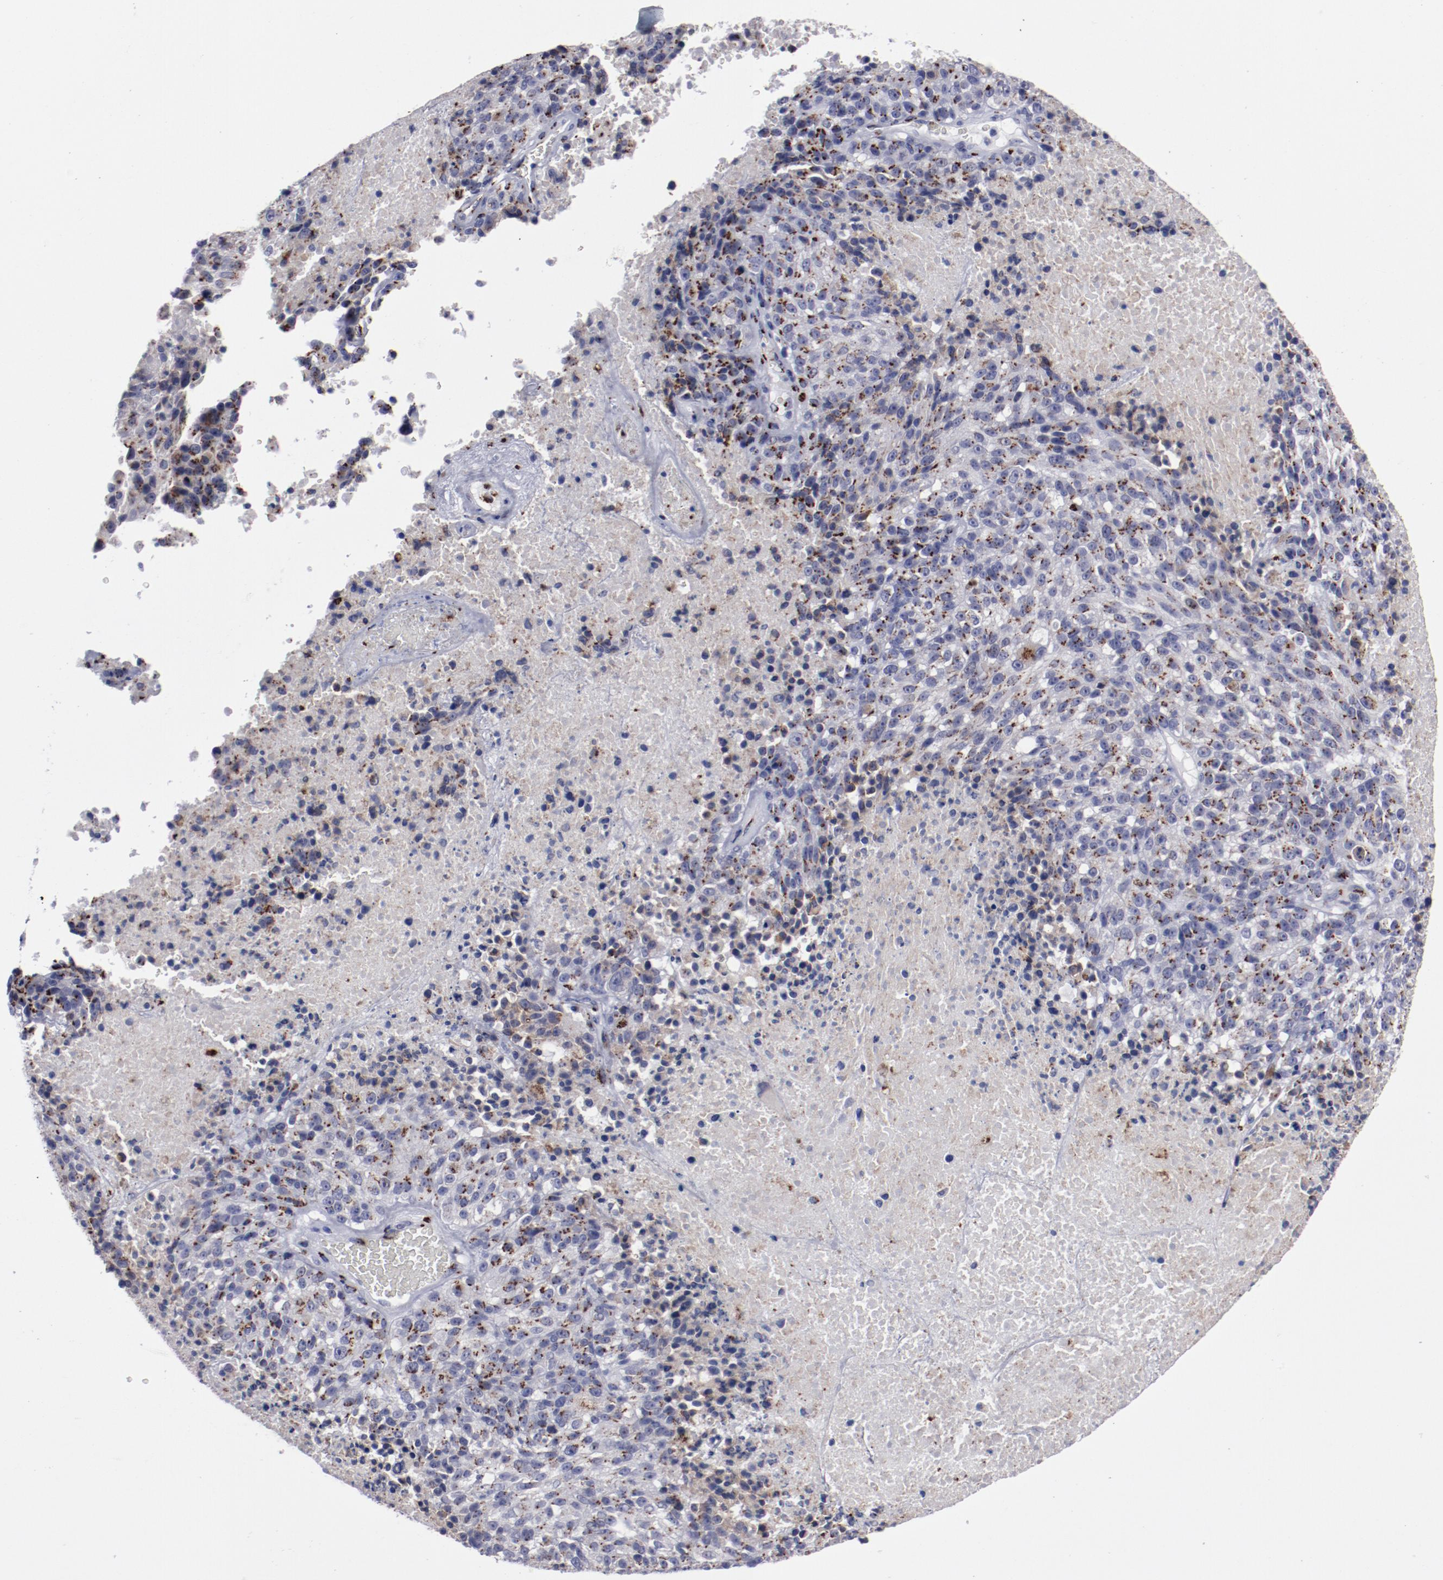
{"staining": {"intensity": "strong", "quantity": "25%-75%", "location": "cytoplasmic/membranous"}, "tissue": "melanoma", "cell_type": "Tumor cells", "image_type": "cancer", "snomed": [{"axis": "morphology", "description": "Malignant melanoma, Metastatic site"}, {"axis": "topography", "description": "Cerebral cortex"}], "caption": "Immunohistochemistry (IHC) of melanoma demonstrates high levels of strong cytoplasmic/membranous expression in about 25%-75% of tumor cells.", "gene": "GOLIM4", "patient": {"sex": "female", "age": 52}}